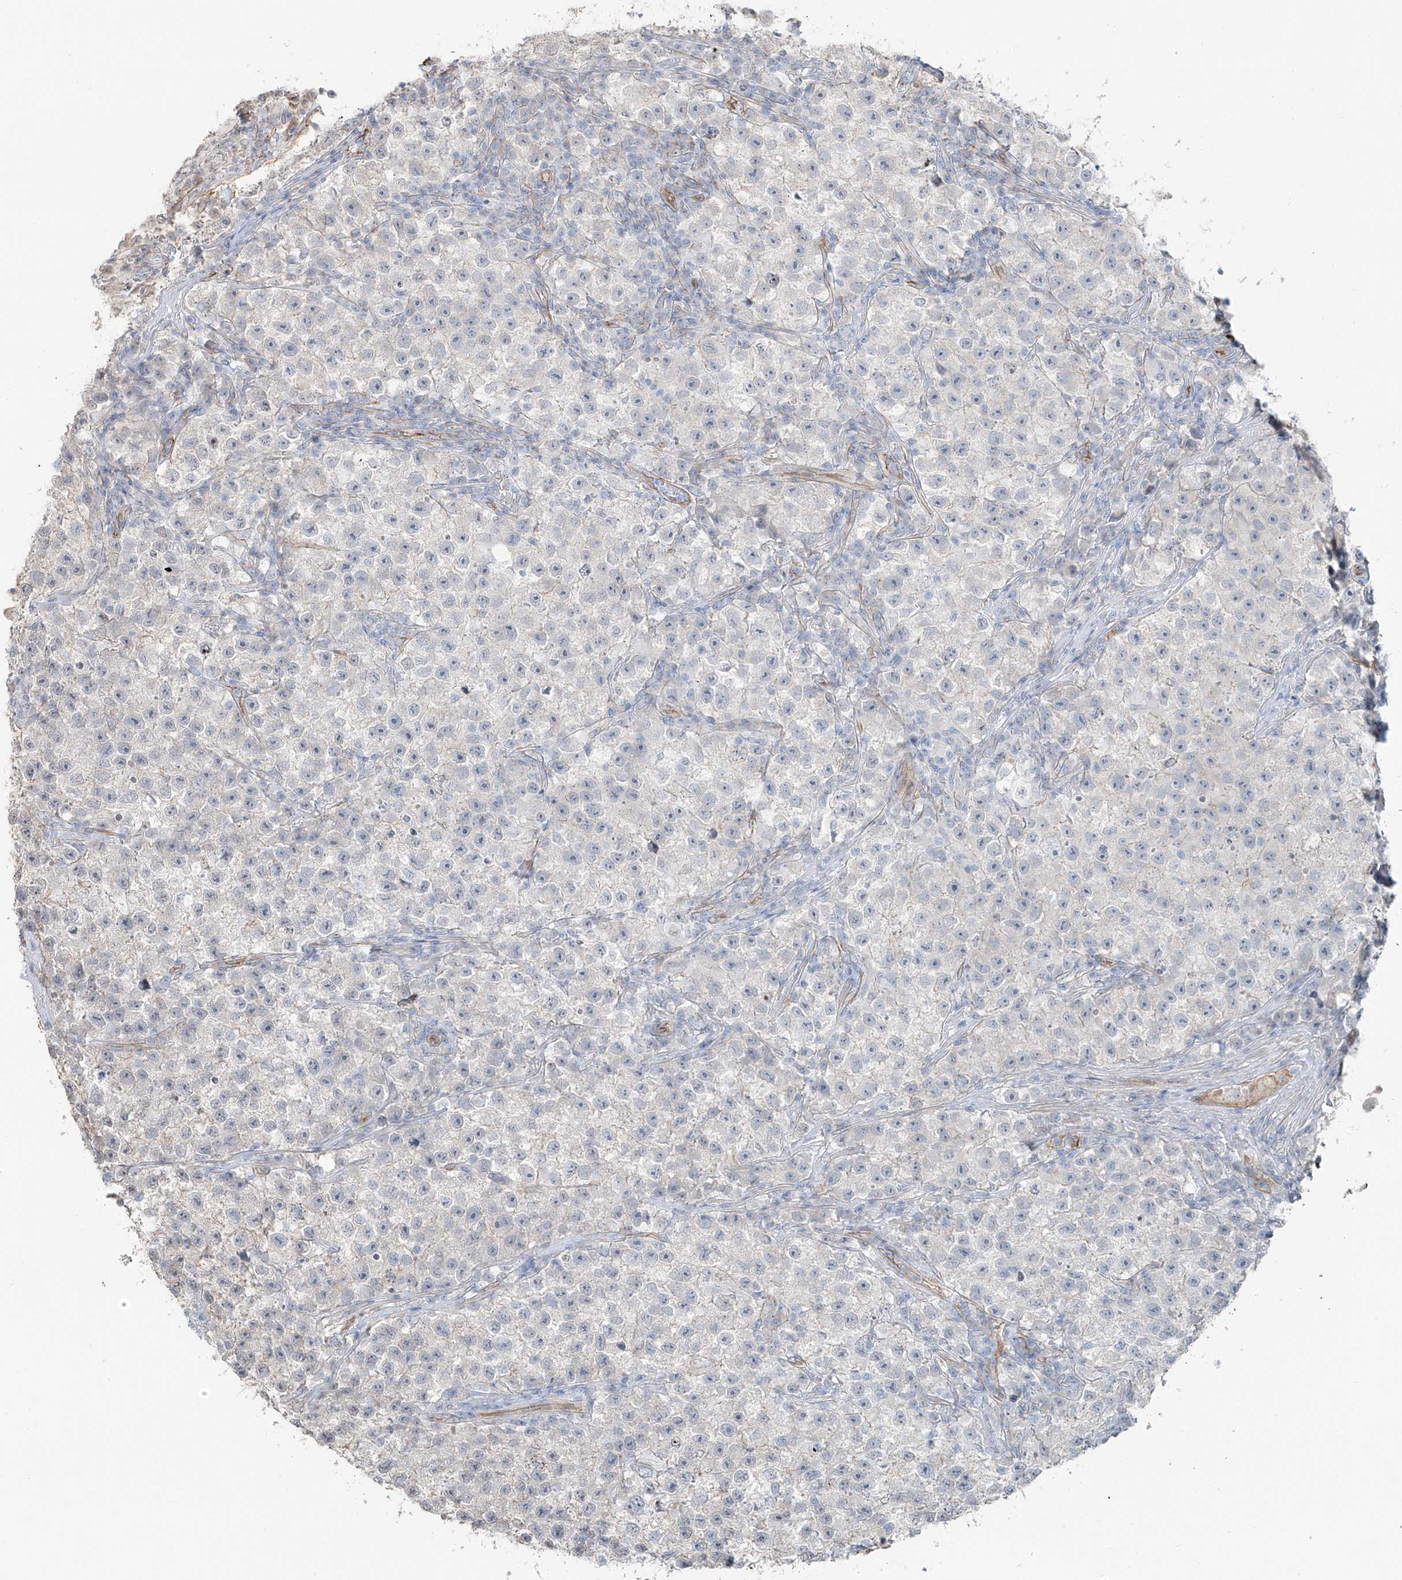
{"staining": {"intensity": "negative", "quantity": "none", "location": "none"}, "tissue": "testis cancer", "cell_type": "Tumor cells", "image_type": "cancer", "snomed": [{"axis": "morphology", "description": "Seminoma, NOS"}, {"axis": "topography", "description": "Testis"}], "caption": "There is no significant staining in tumor cells of testis cancer (seminoma).", "gene": "TUBE1", "patient": {"sex": "male", "age": 22}}